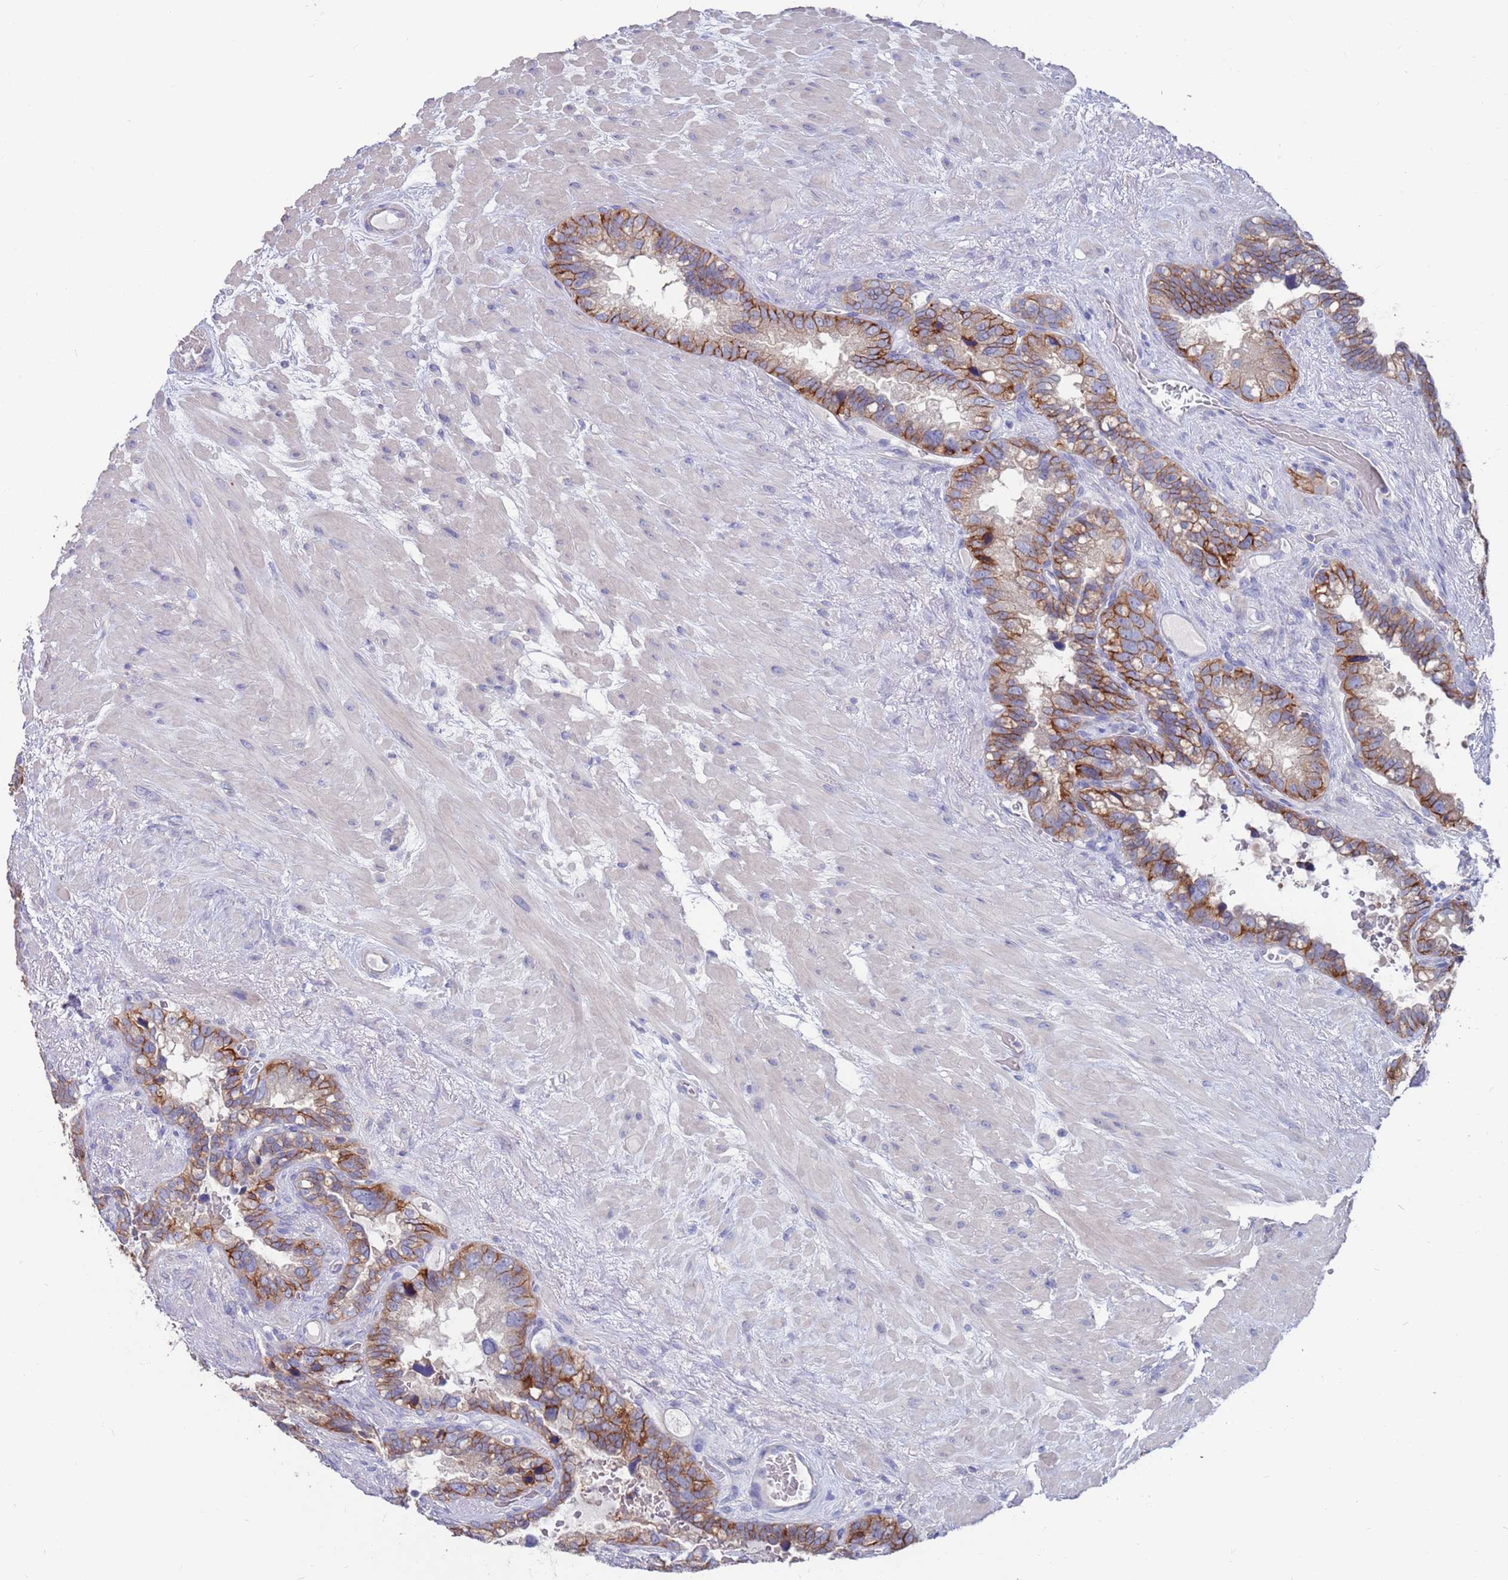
{"staining": {"intensity": "moderate", "quantity": ">75%", "location": "cytoplasmic/membranous"}, "tissue": "seminal vesicle", "cell_type": "Glandular cells", "image_type": "normal", "snomed": [{"axis": "morphology", "description": "Normal tissue, NOS"}, {"axis": "topography", "description": "Seminal veicle"}], "caption": "High-magnification brightfield microscopy of unremarkable seminal vesicle stained with DAB (brown) and counterstained with hematoxylin (blue). glandular cells exhibit moderate cytoplasmic/membranous expression is identified in about>75% of cells.", "gene": "KRTCAP3", "patient": {"sex": "male", "age": 80}}